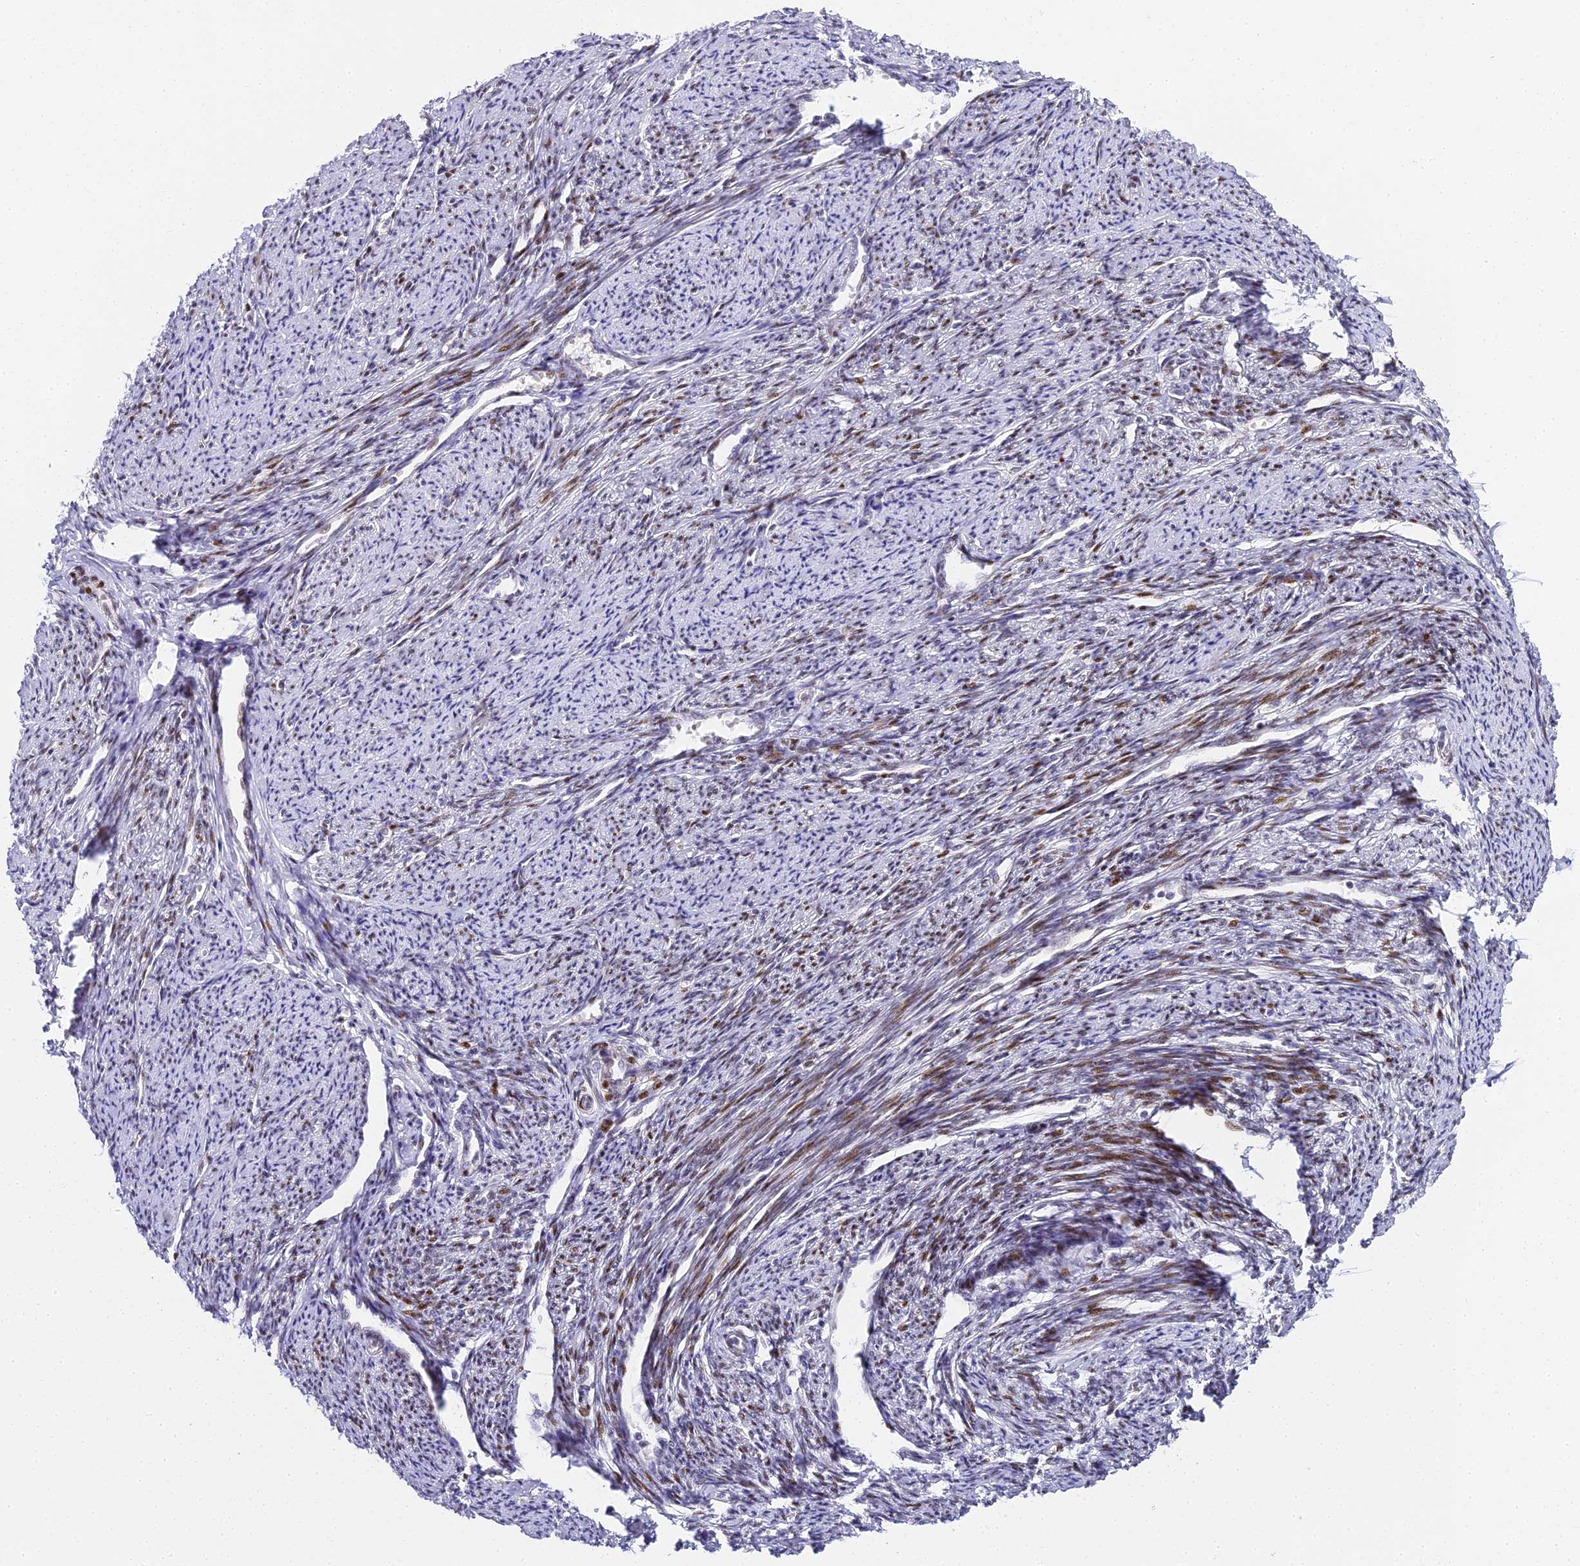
{"staining": {"intensity": "moderate", "quantity": "<25%", "location": "nuclear"}, "tissue": "smooth muscle", "cell_type": "Smooth muscle cells", "image_type": "normal", "snomed": [{"axis": "morphology", "description": "Normal tissue, NOS"}, {"axis": "topography", "description": "Smooth muscle"}, {"axis": "topography", "description": "Uterus"}], "caption": "A micrograph of smooth muscle stained for a protein reveals moderate nuclear brown staining in smooth muscle cells. The protein is stained brown, and the nuclei are stained in blue (DAB IHC with brightfield microscopy, high magnification).", "gene": "SERP1", "patient": {"sex": "female", "age": 59}}